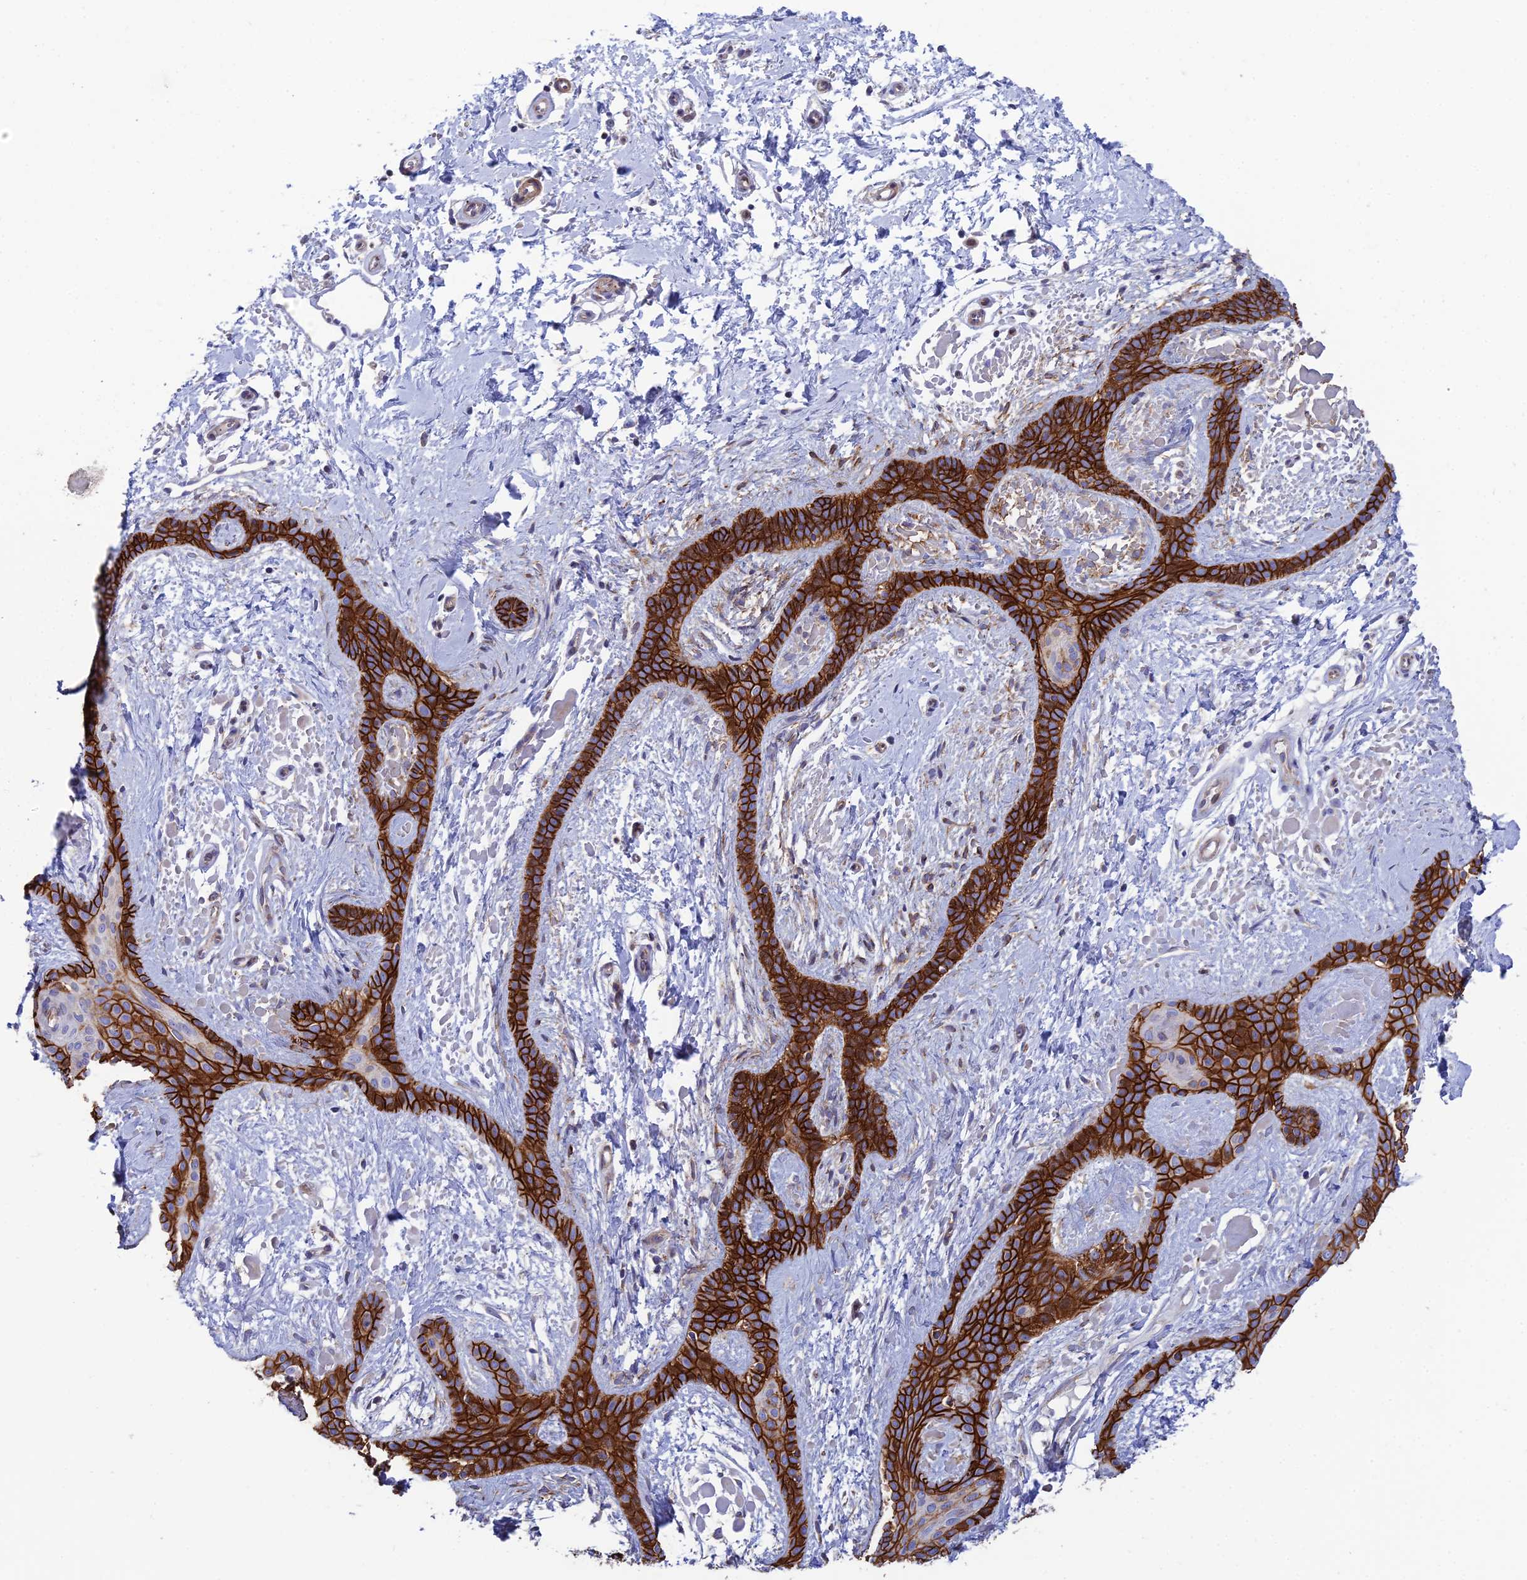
{"staining": {"intensity": "strong", "quantity": ">75%", "location": "cytoplasmic/membranous"}, "tissue": "skin cancer", "cell_type": "Tumor cells", "image_type": "cancer", "snomed": [{"axis": "morphology", "description": "Basal cell carcinoma"}, {"axis": "topography", "description": "Skin"}], "caption": "Basal cell carcinoma (skin) stained for a protein (brown) reveals strong cytoplasmic/membranous positive staining in about >75% of tumor cells.", "gene": "CSPG4", "patient": {"sex": "male", "age": 78}}